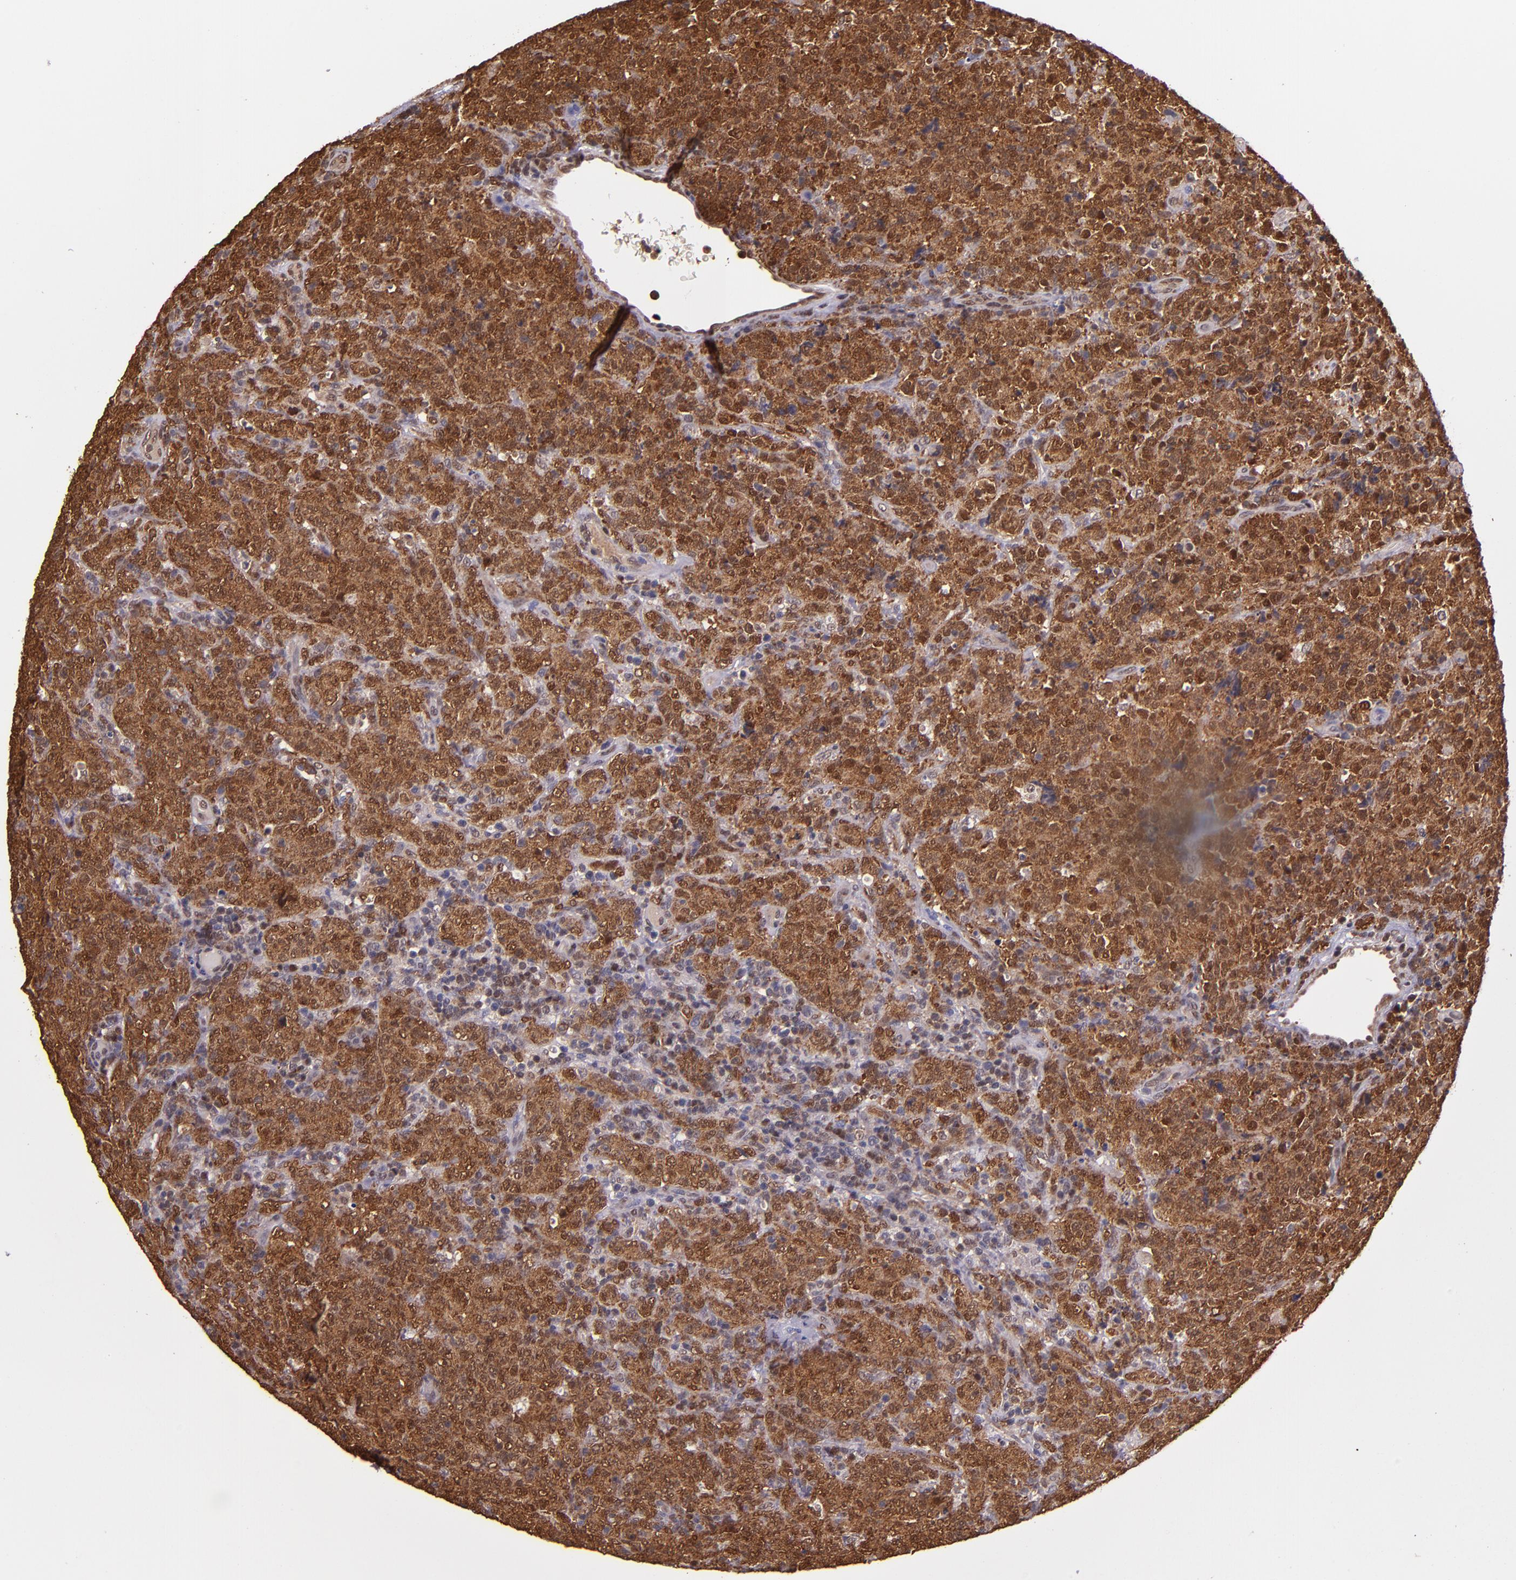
{"staining": {"intensity": "strong", "quantity": ">75%", "location": "cytoplasmic/membranous,nuclear"}, "tissue": "lymphoma", "cell_type": "Tumor cells", "image_type": "cancer", "snomed": [{"axis": "morphology", "description": "Malignant lymphoma, non-Hodgkin's type, High grade"}, {"axis": "topography", "description": "Tonsil"}], "caption": "Strong cytoplasmic/membranous and nuclear protein positivity is appreciated in about >75% of tumor cells in lymphoma.", "gene": "STAT6", "patient": {"sex": "female", "age": 36}}